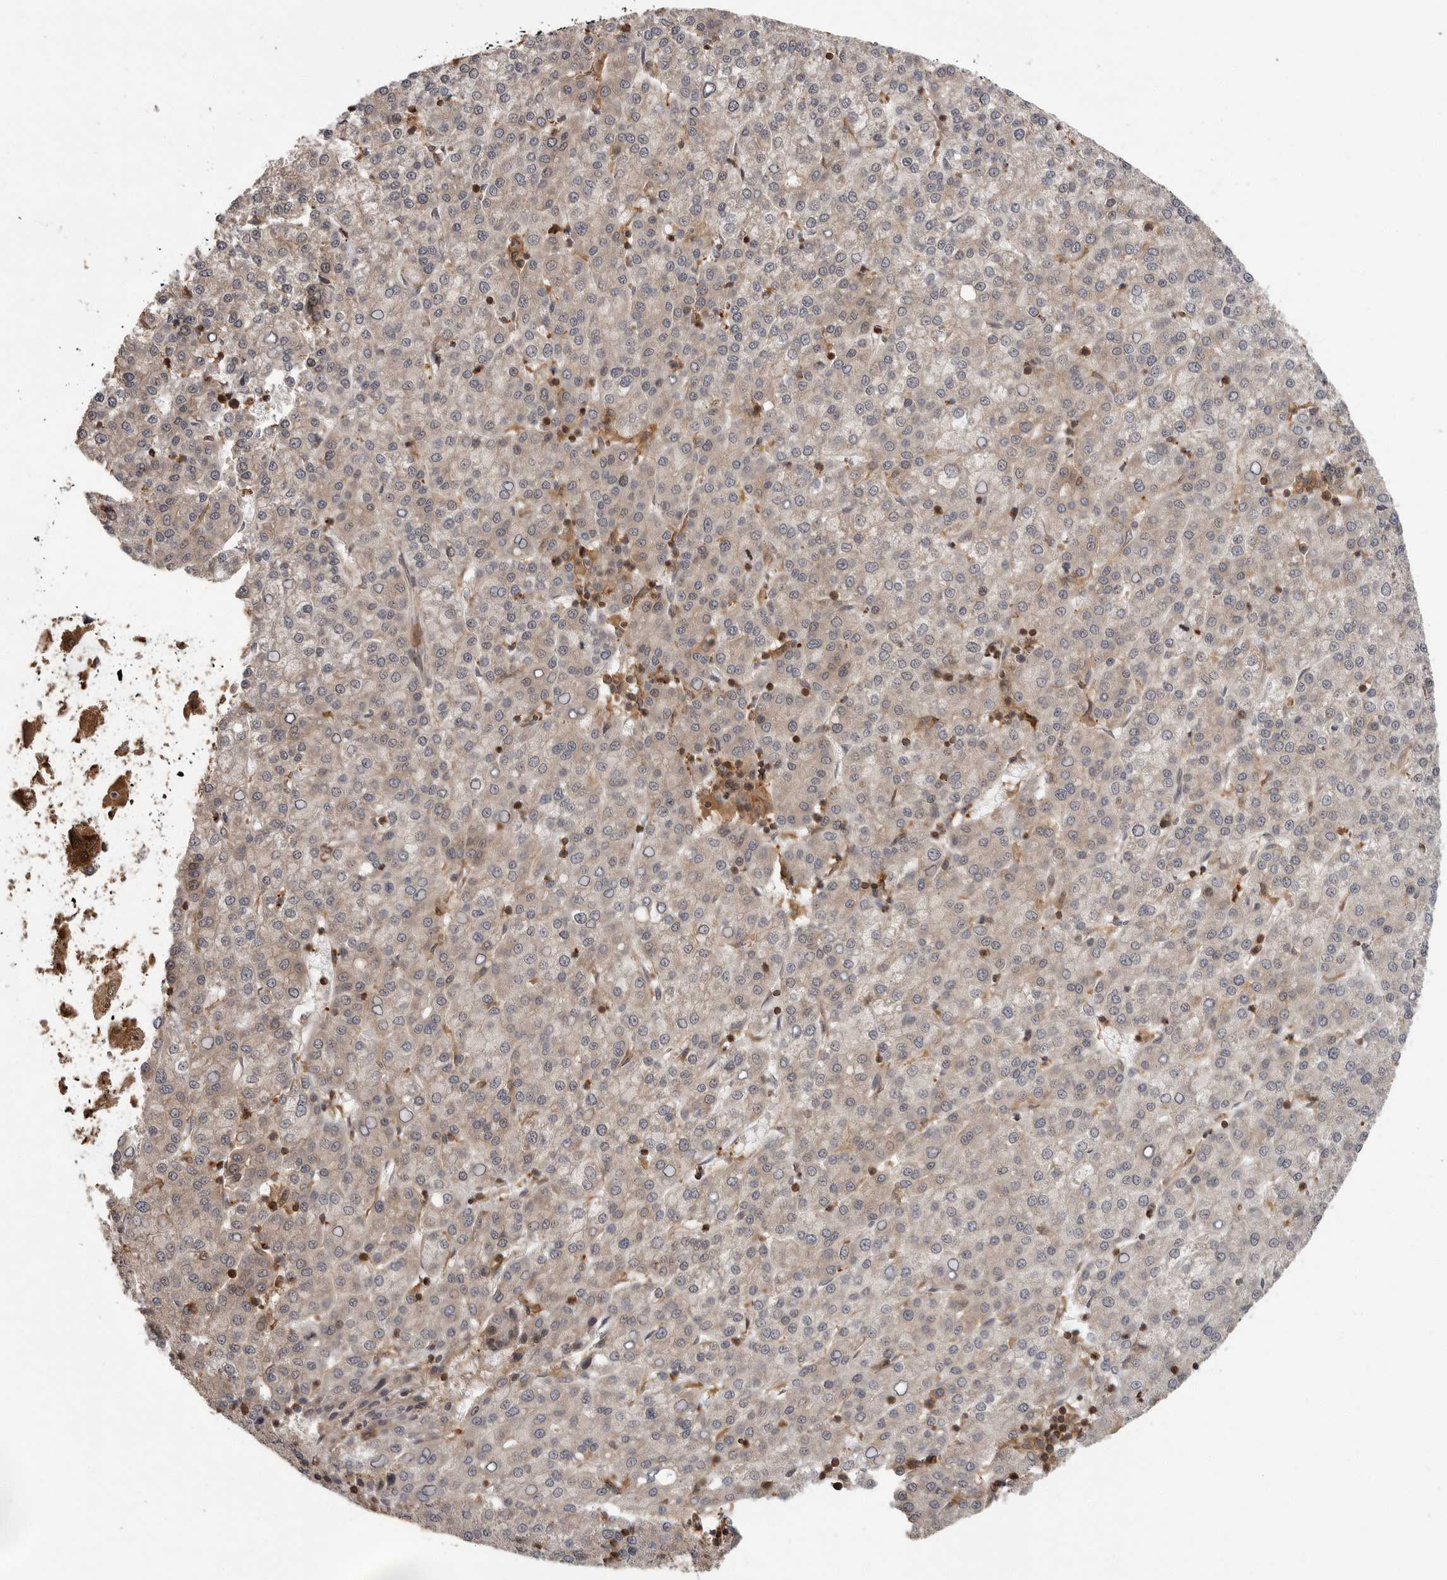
{"staining": {"intensity": "weak", "quantity": "25%-75%", "location": "cytoplasmic/membranous"}, "tissue": "liver cancer", "cell_type": "Tumor cells", "image_type": "cancer", "snomed": [{"axis": "morphology", "description": "Carcinoma, Hepatocellular, NOS"}, {"axis": "topography", "description": "Liver"}], "caption": "Approximately 25%-75% of tumor cells in hepatocellular carcinoma (liver) display weak cytoplasmic/membranous protein positivity as visualized by brown immunohistochemical staining.", "gene": "ERN1", "patient": {"sex": "female", "age": 58}}